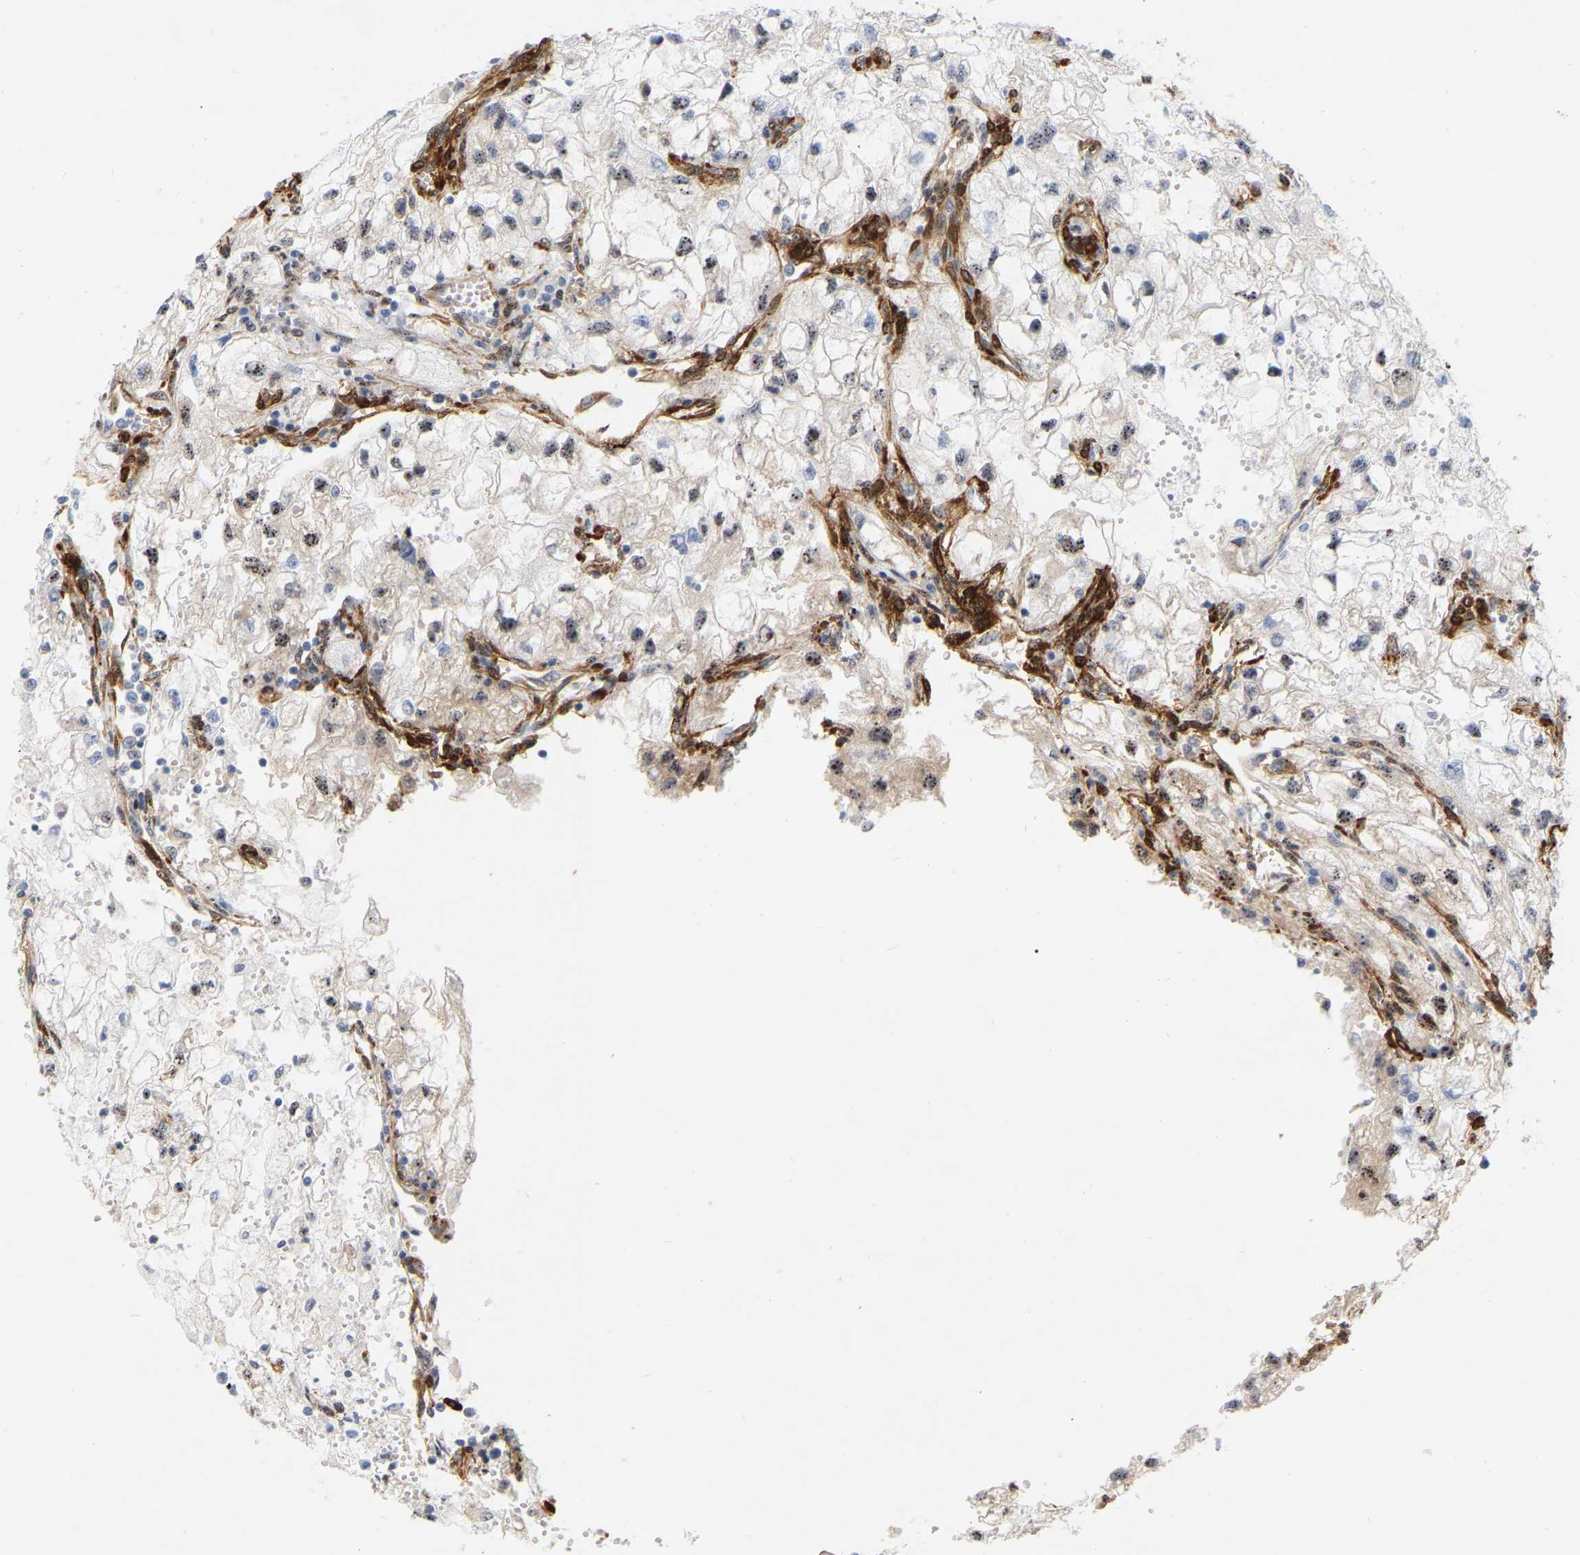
{"staining": {"intensity": "weak", "quantity": "<25%", "location": "cytoplasmic/membranous"}, "tissue": "renal cancer", "cell_type": "Tumor cells", "image_type": "cancer", "snomed": [{"axis": "morphology", "description": "Adenocarcinoma, NOS"}, {"axis": "topography", "description": "Kidney"}], "caption": "The immunohistochemistry (IHC) micrograph has no significant staining in tumor cells of renal cancer tissue. (DAB (3,3'-diaminobenzidine) IHC with hematoxylin counter stain).", "gene": "RAPH1", "patient": {"sex": "female", "age": 70}}